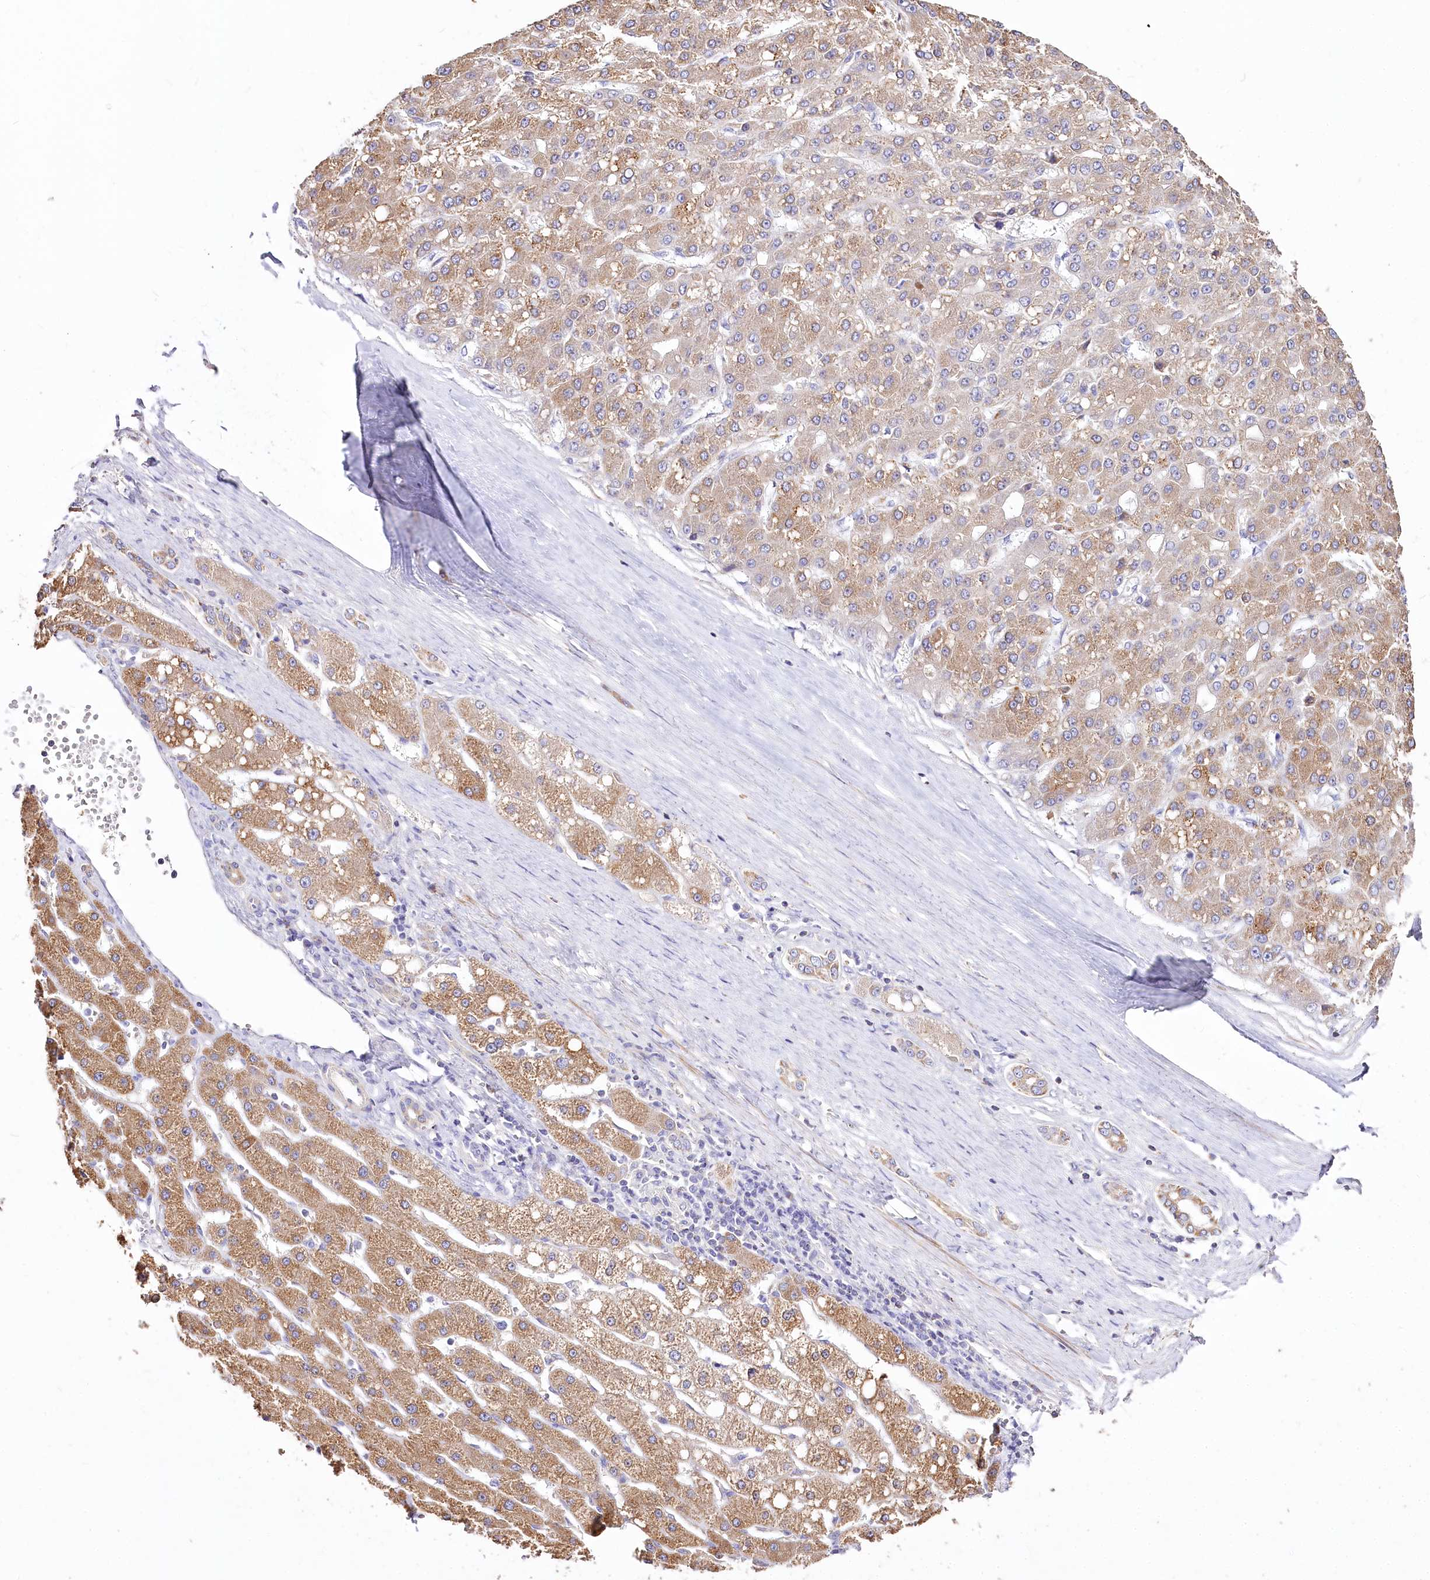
{"staining": {"intensity": "moderate", "quantity": ">75%", "location": "cytoplasmic/membranous"}, "tissue": "liver cancer", "cell_type": "Tumor cells", "image_type": "cancer", "snomed": [{"axis": "morphology", "description": "Carcinoma, Hepatocellular, NOS"}, {"axis": "topography", "description": "Liver"}], "caption": "This image exhibits hepatocellular carcinoma (liver) stained with immunohistochemistry to label a protein in brown. The cytoplasmic/membranous of tumor cells show moderate positivity for the protein. Nuclei are counter-stained blue.", "gene": "PTER", "patient": {"sex": "male", "age": 67}}